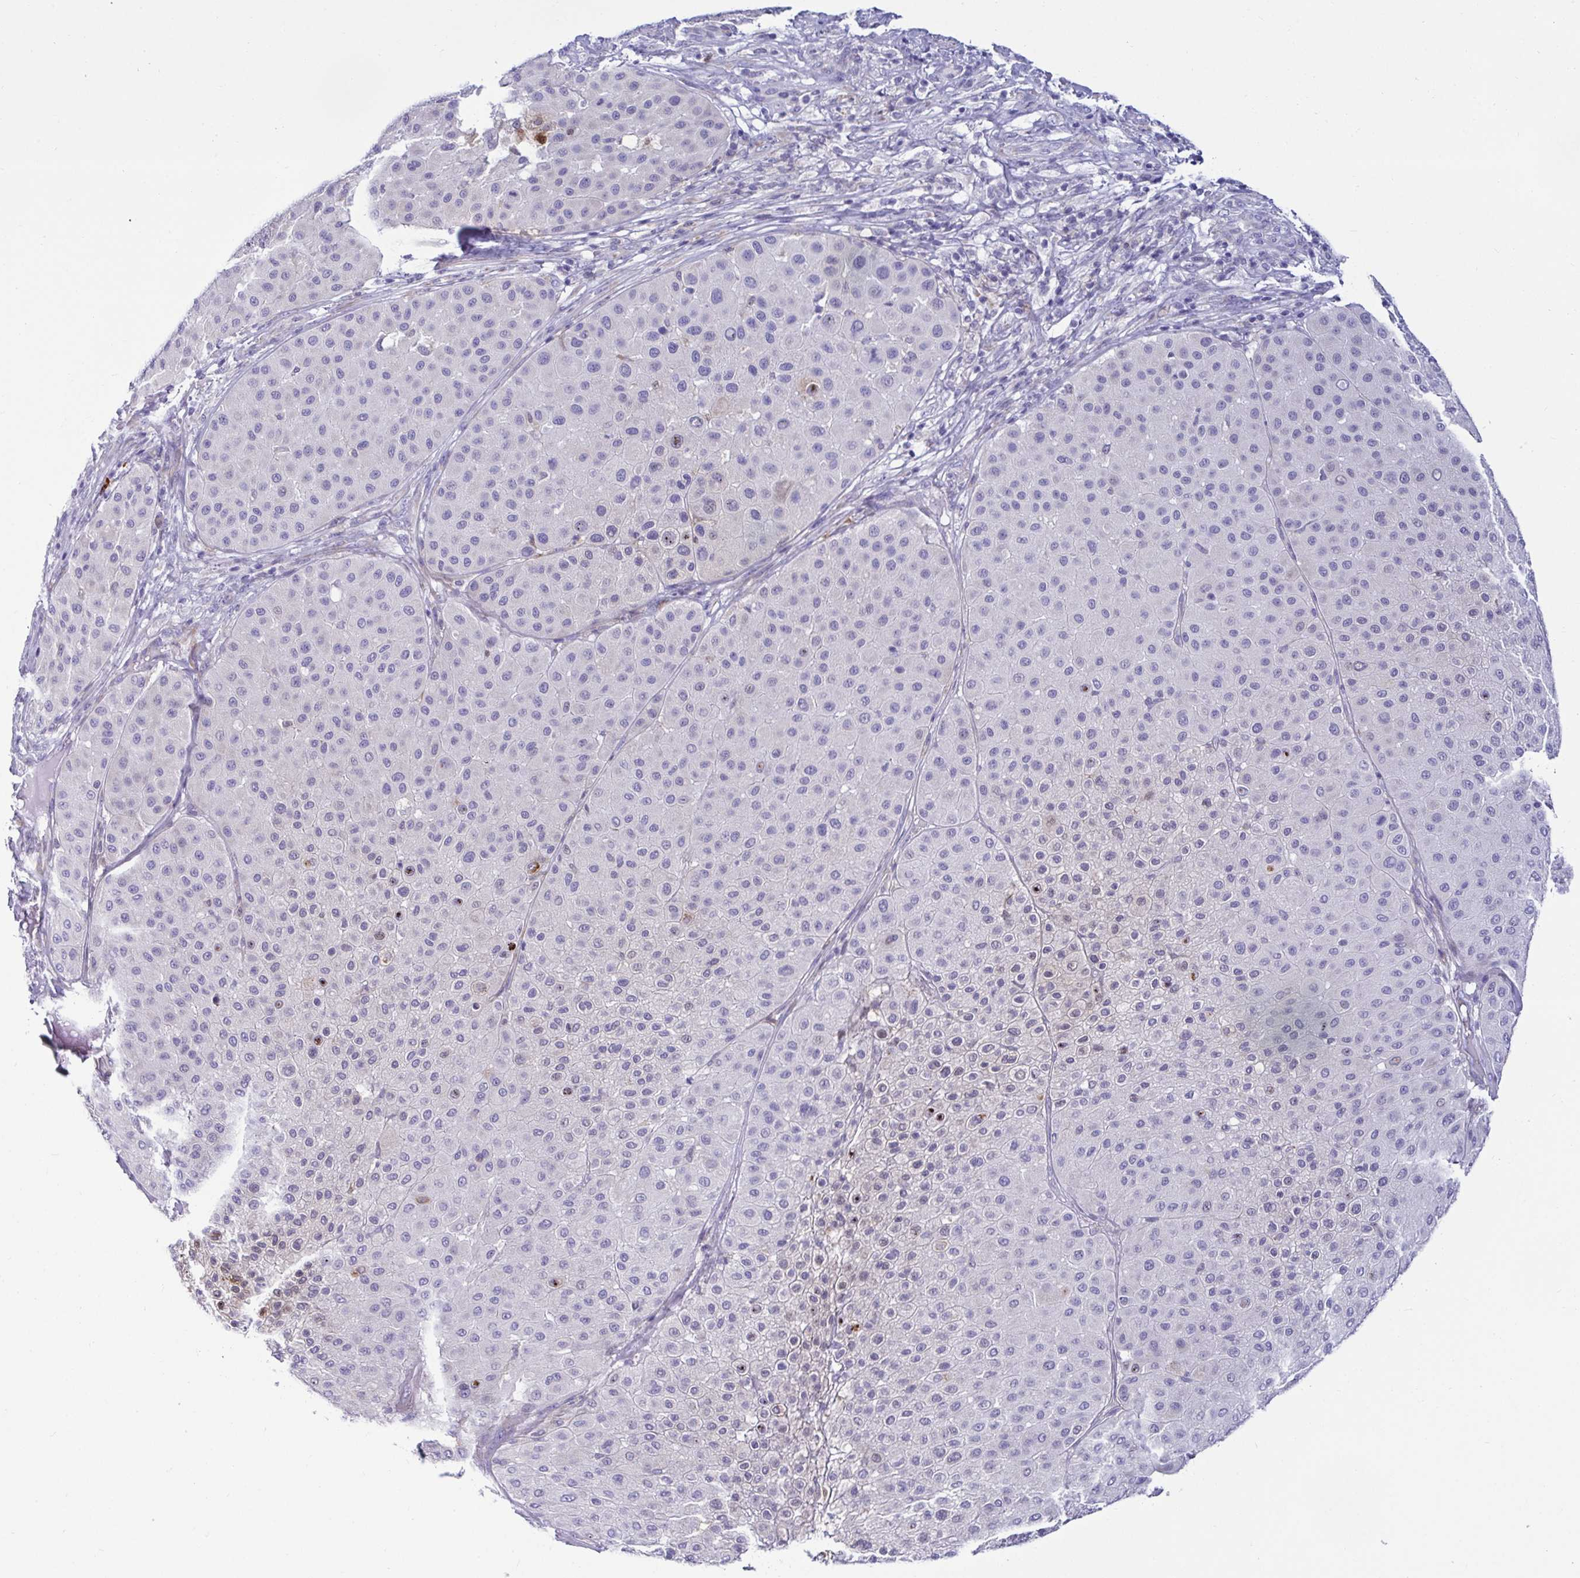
{"staining": {"intensity": "negative", "quantity": "none", "location": "none"}, "tissue": "melanoma", "cell_type": "Tumor cells", "image_type": "cancer", "snomed": [{"axis": "morphology", "description": "Malignant melanoma, Metastatic site"}, {"axis": "topography", "description": "Smooth muscle"}], "caption": "Immunohistochemistry (IHC) micrograph of neoplastic tissue: melanoma stained with DAB exhibits no significant protein staining in tumor cells.", "gene": "TFPI2", "patient": {"sex": "male", "age": 41}}